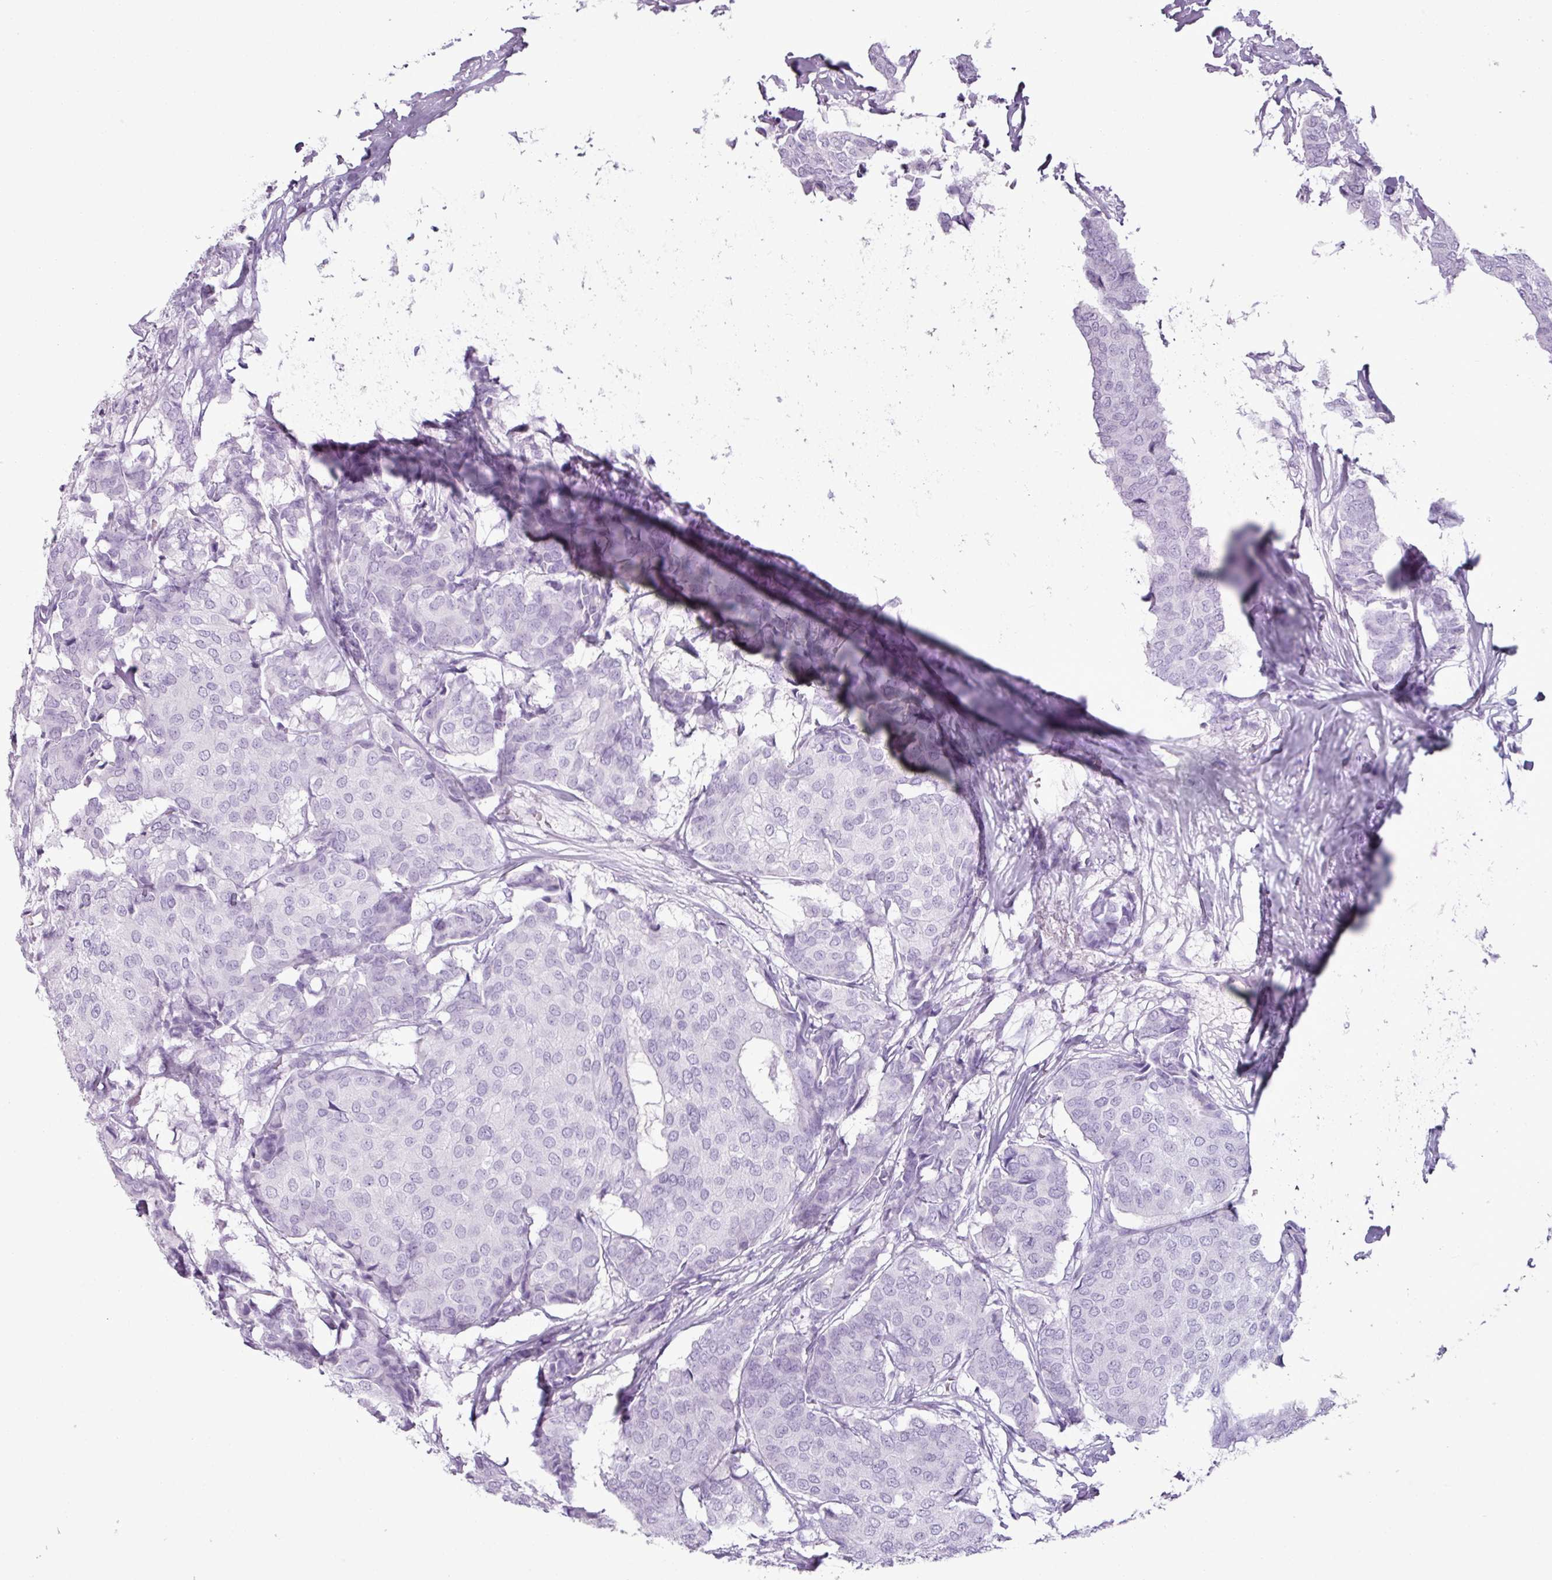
{"staining": {"intensity": "negative", "quantity": "none", "location": "none"}, "tissue": "breast cancer", "cell_type": "Tumor cells", "image_type": "cancer", "snomed": [{"axis": "morphology", "description": "Duct carcinoma"}, {"axis": "topography", "description": "Breast"}], "caption": "Photomicrograph shows no significant protein expression in tumor cells of breast cancer. (Brightfield microscopy of DAB immunohistochemistry (IHC) at high magnification).", "gene": "SCT", "patient": {"sex": "female", "age": 75}}